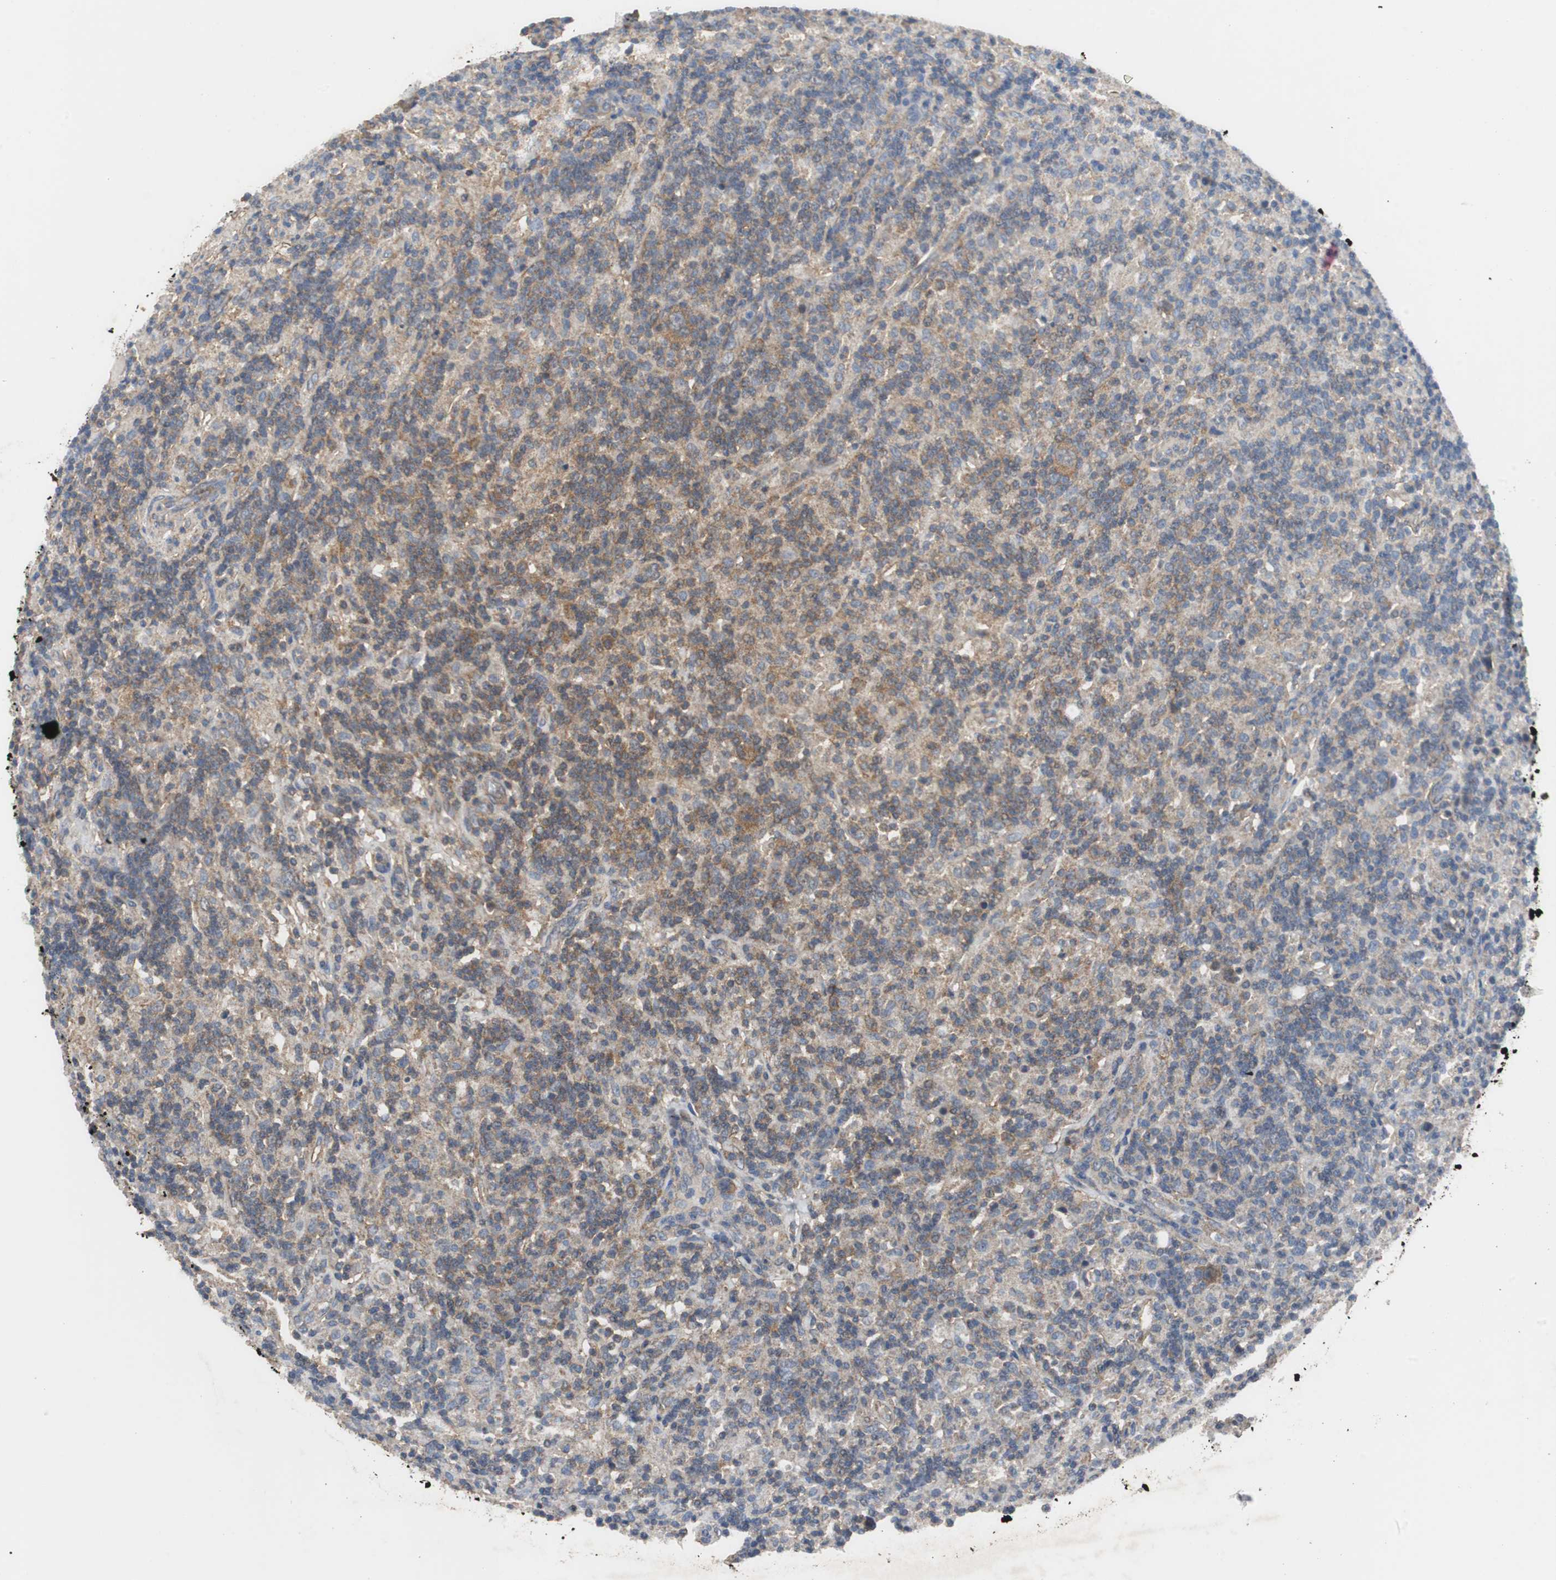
{"staining": {"intensity": "moderate", "quantity": ">75%", "location": "cytoplasmic/membranous"}, "tissue": "lymphoma", "cell_type": "Tumor cells", "image_type": "cancer", "snomed": [{"axis": "morphology", "description": "Hodgkin's disease, NOS"}, {"axis": "topography", "description": "Lymph node"}], "caption": "Protein staining exhibits moderate cytoplasmic/membranous staining in about >75% of tumor cells in Hodgkin's disease. The staining was performed using DAB (3,3'-diaminobenzidine) to visualize the protein expression in brown, while the nuclei were stained in blue with hematoxylin (Magnification: 20x).", "gene": "VBP1", "patient": {"sex": "male", "age": 70}}